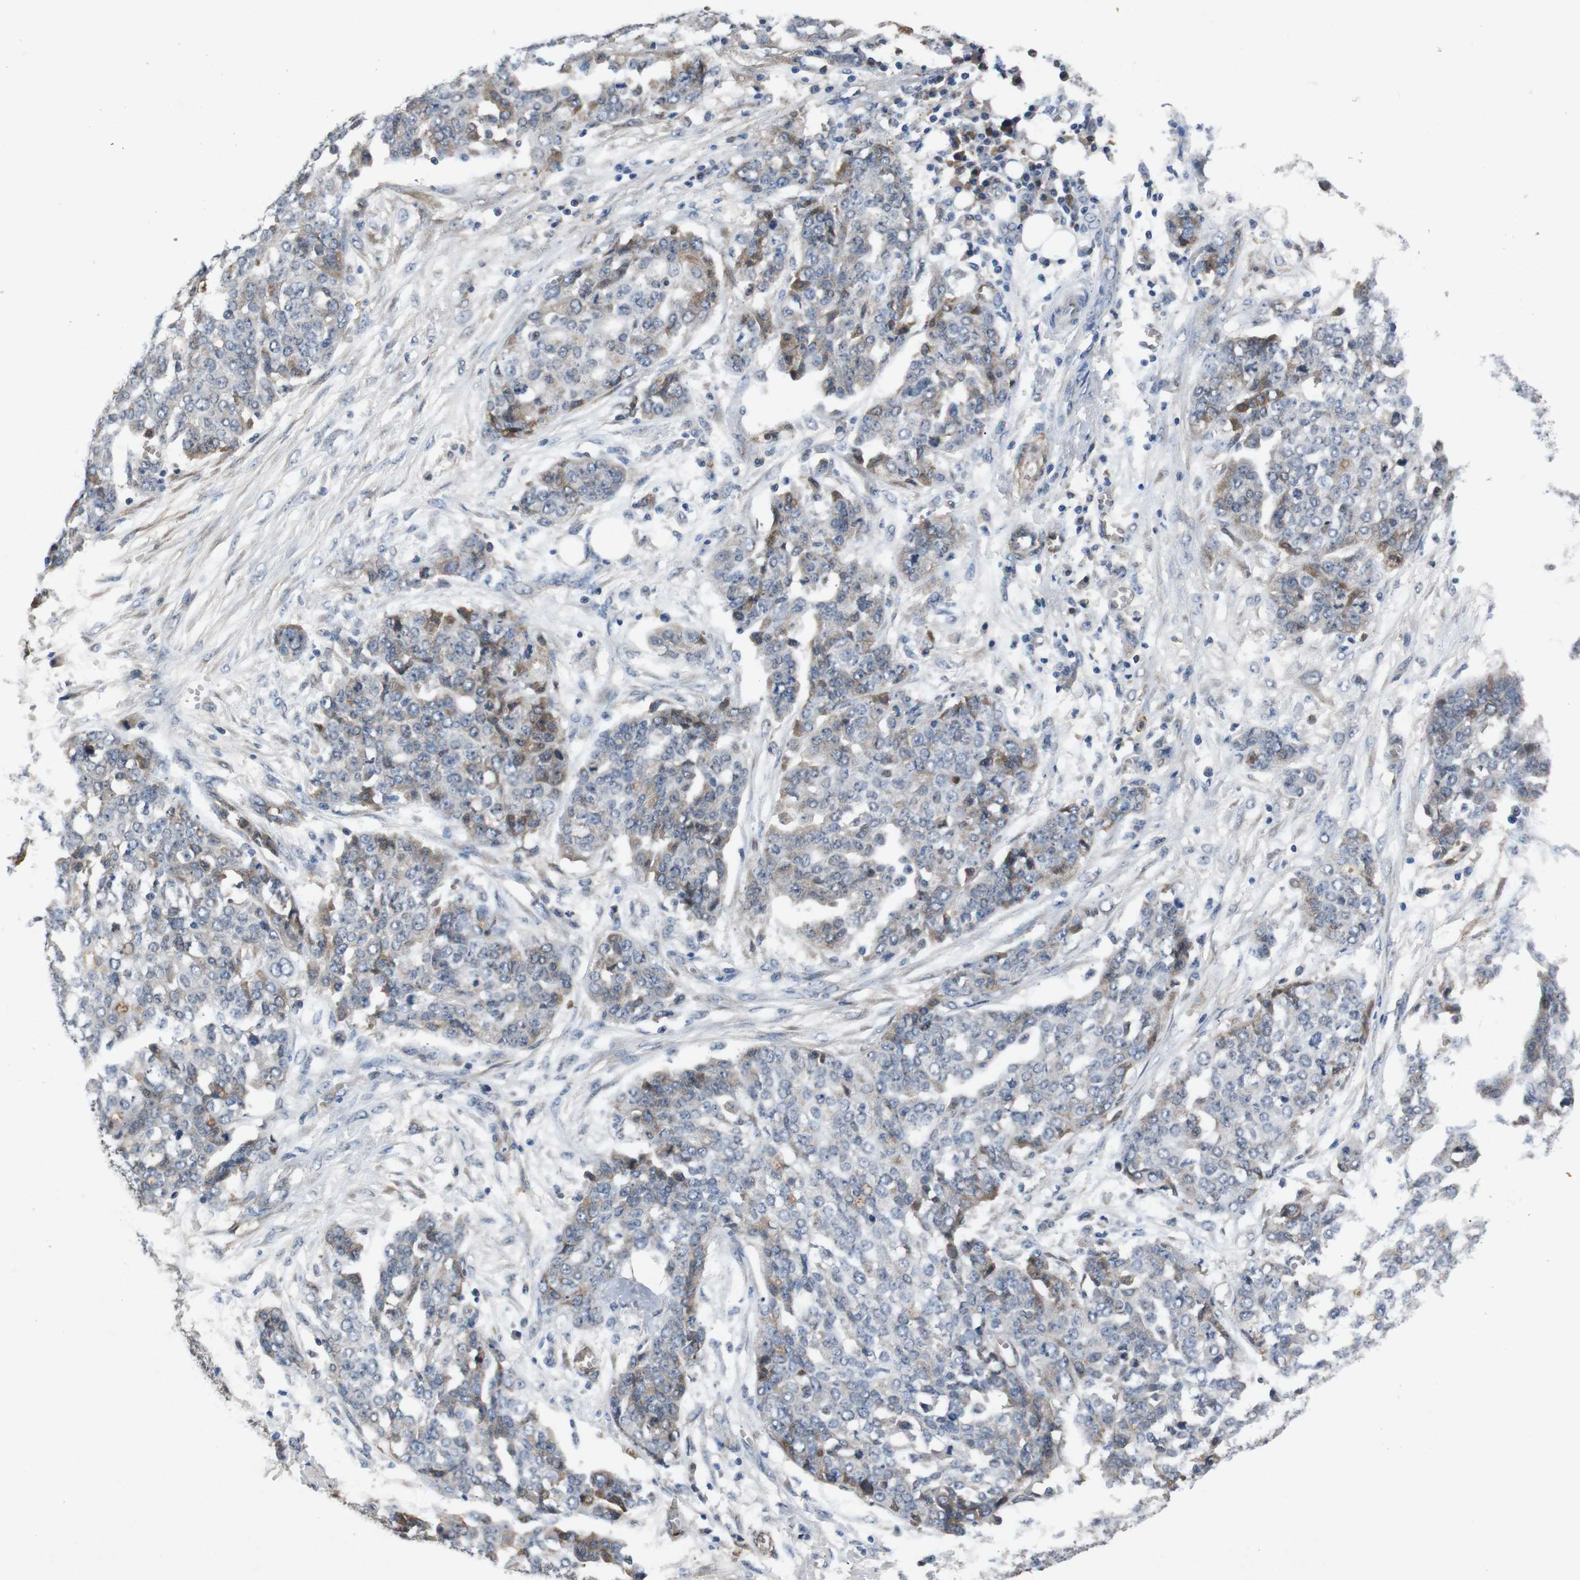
{"staining": {"intensity": "moderate", "quantity": "<25%", "location": "cytoplasmic/membranous"}, "tissue": "ovarian cancer", "cell_type": "Tumor cells", "image_type": "cancer", "snomed": [{"axis": "morphology", "description": "Cystadenocarcinoma, serous, NOS"}, {"axis": "topography", "description": "Soft tissue"}, {"axis": "topography", "description": "Ovary"}], "caption": "Immunohistochemistry image of human ovarian cancer stained for a protein (brown), which exhibits low levels of moderate cytoplasmic/membranous positivity in approximately <25% of tumor cells.", "gene": "SPTB", "patient": {"sex": "female", "age": 57}}